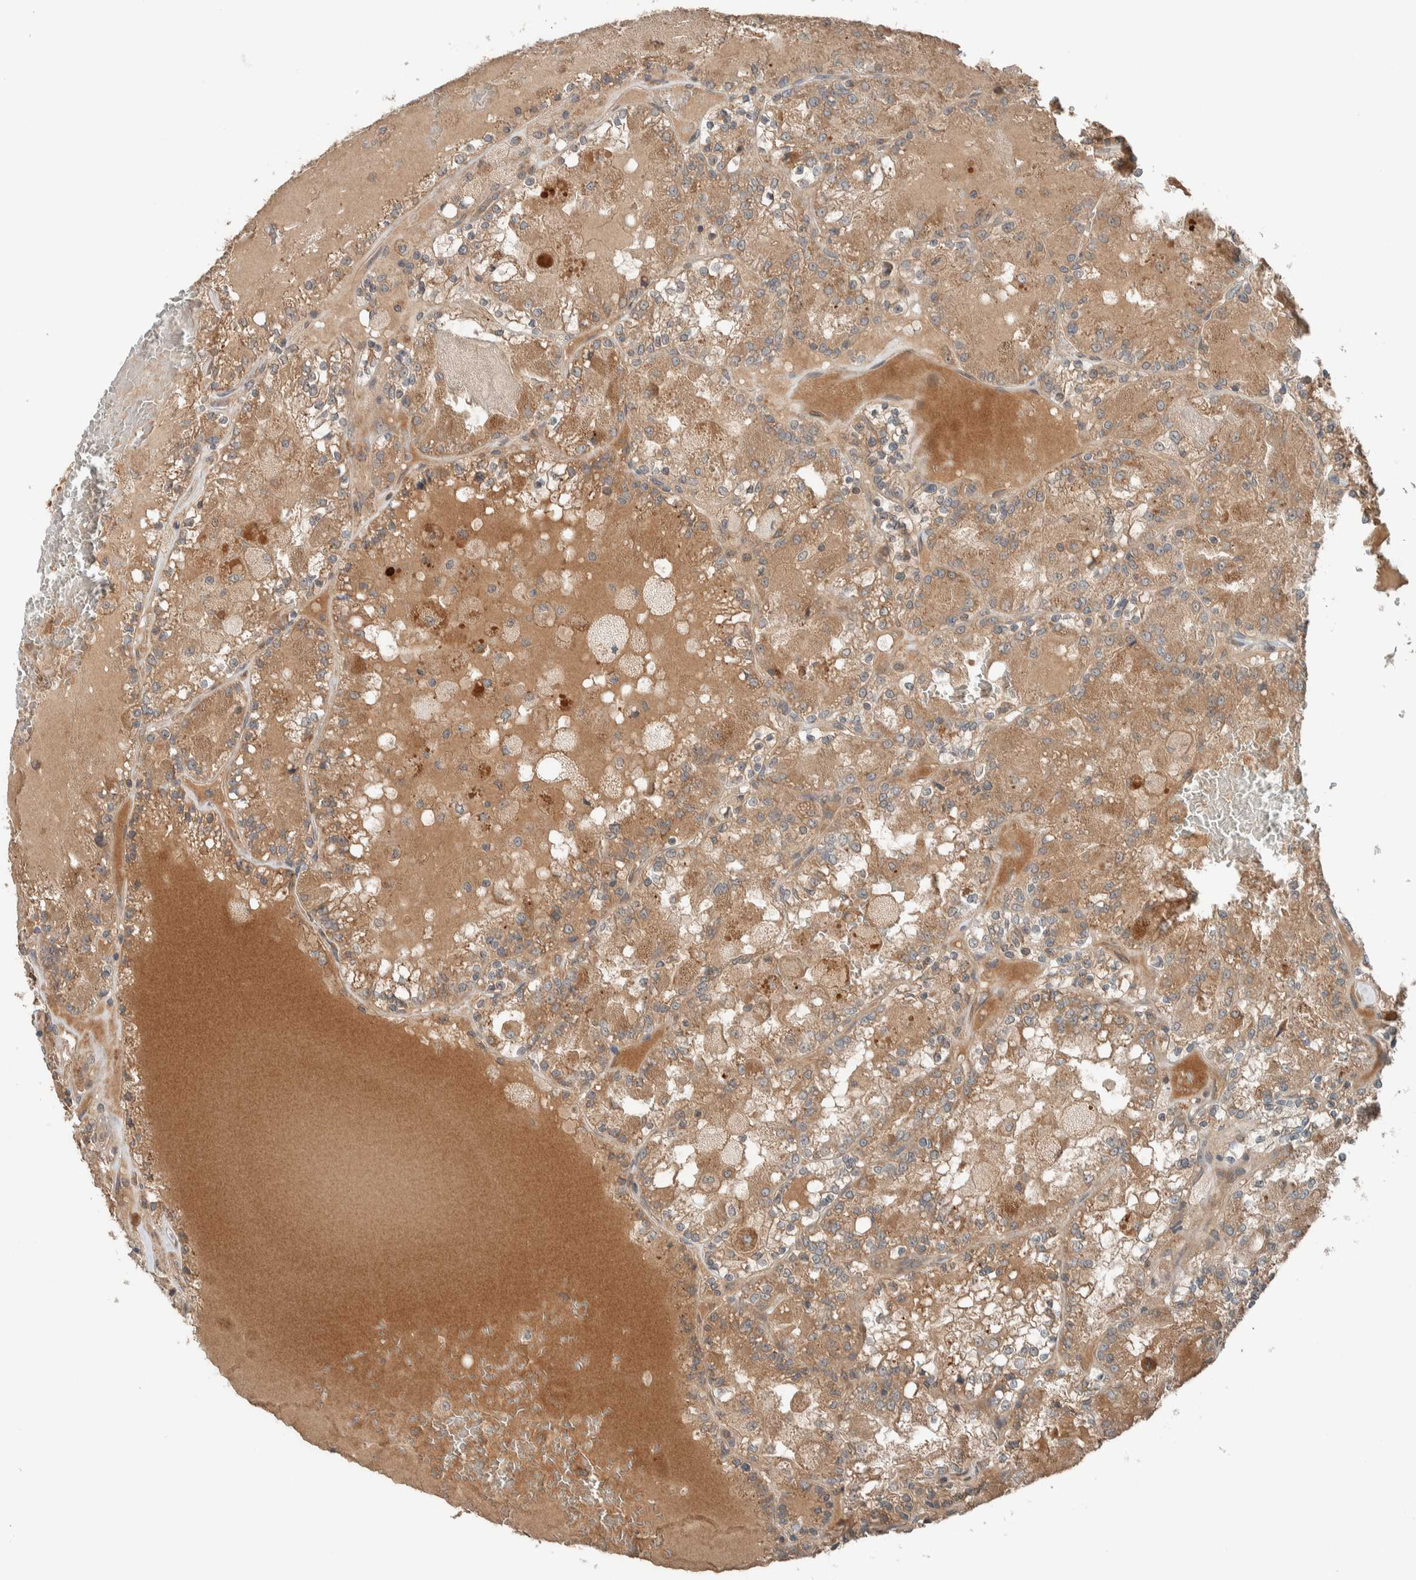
{"staining": {"intensity": "moderate", "quantity": ">75%", "location": "cytoplasmic/membranous"}, "tissue": "renal cancer", "cell_type": "Tumor cells", "image_type": "cancer", "snomed": [{"axis": "morphology", "description": "Adenocarcinoma, NOS"}, {"axis": "topography", "description": "Kidney"}], "caption": "Brown immunohistochemical staining in renal adenocarcinoma shows moderate cytoplasmic/membranous expression in about >75% of tumor cells.", "gene": "NBR1", "patient": {"sex": "female", "age": 56}}